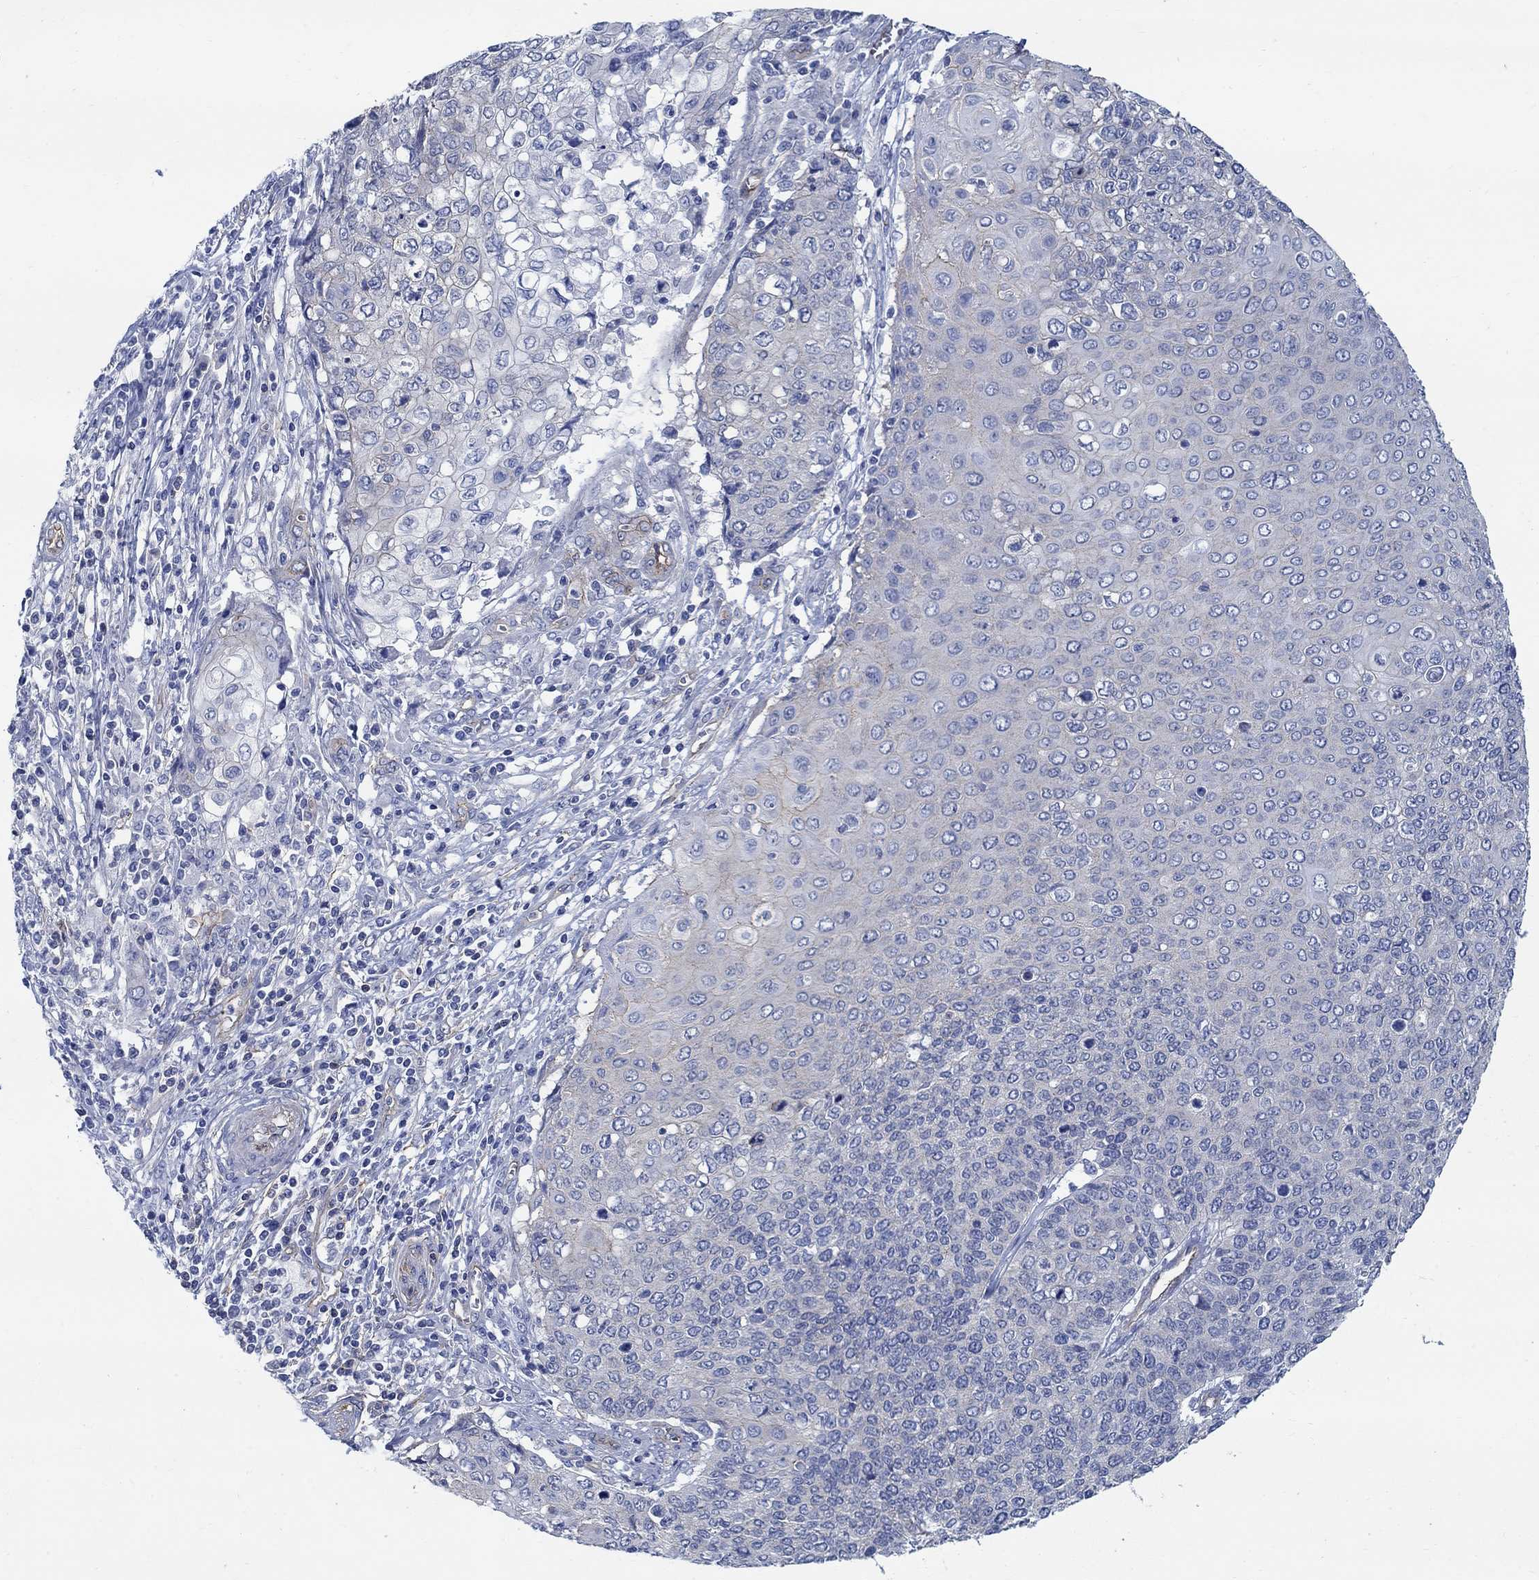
{"staining": {"intensity": "negative", "quantity": "none", "location": "none"}, "tissue": "cervical cancer", "cell_type": "Tumor cells", "image_type": "cancer", "snomed": [{"axis": "morphology", "description": "Squamous cell carcinoma, NOS"}, {"axis": "topography", "description": "Cervix"}], "caption": "Human cervical squamous cell carcinoma stained for a protein using IHC shows no expression in tumor cells.", "gene": "TMEM198", "patient": {"sex": "female", "age": 39}}